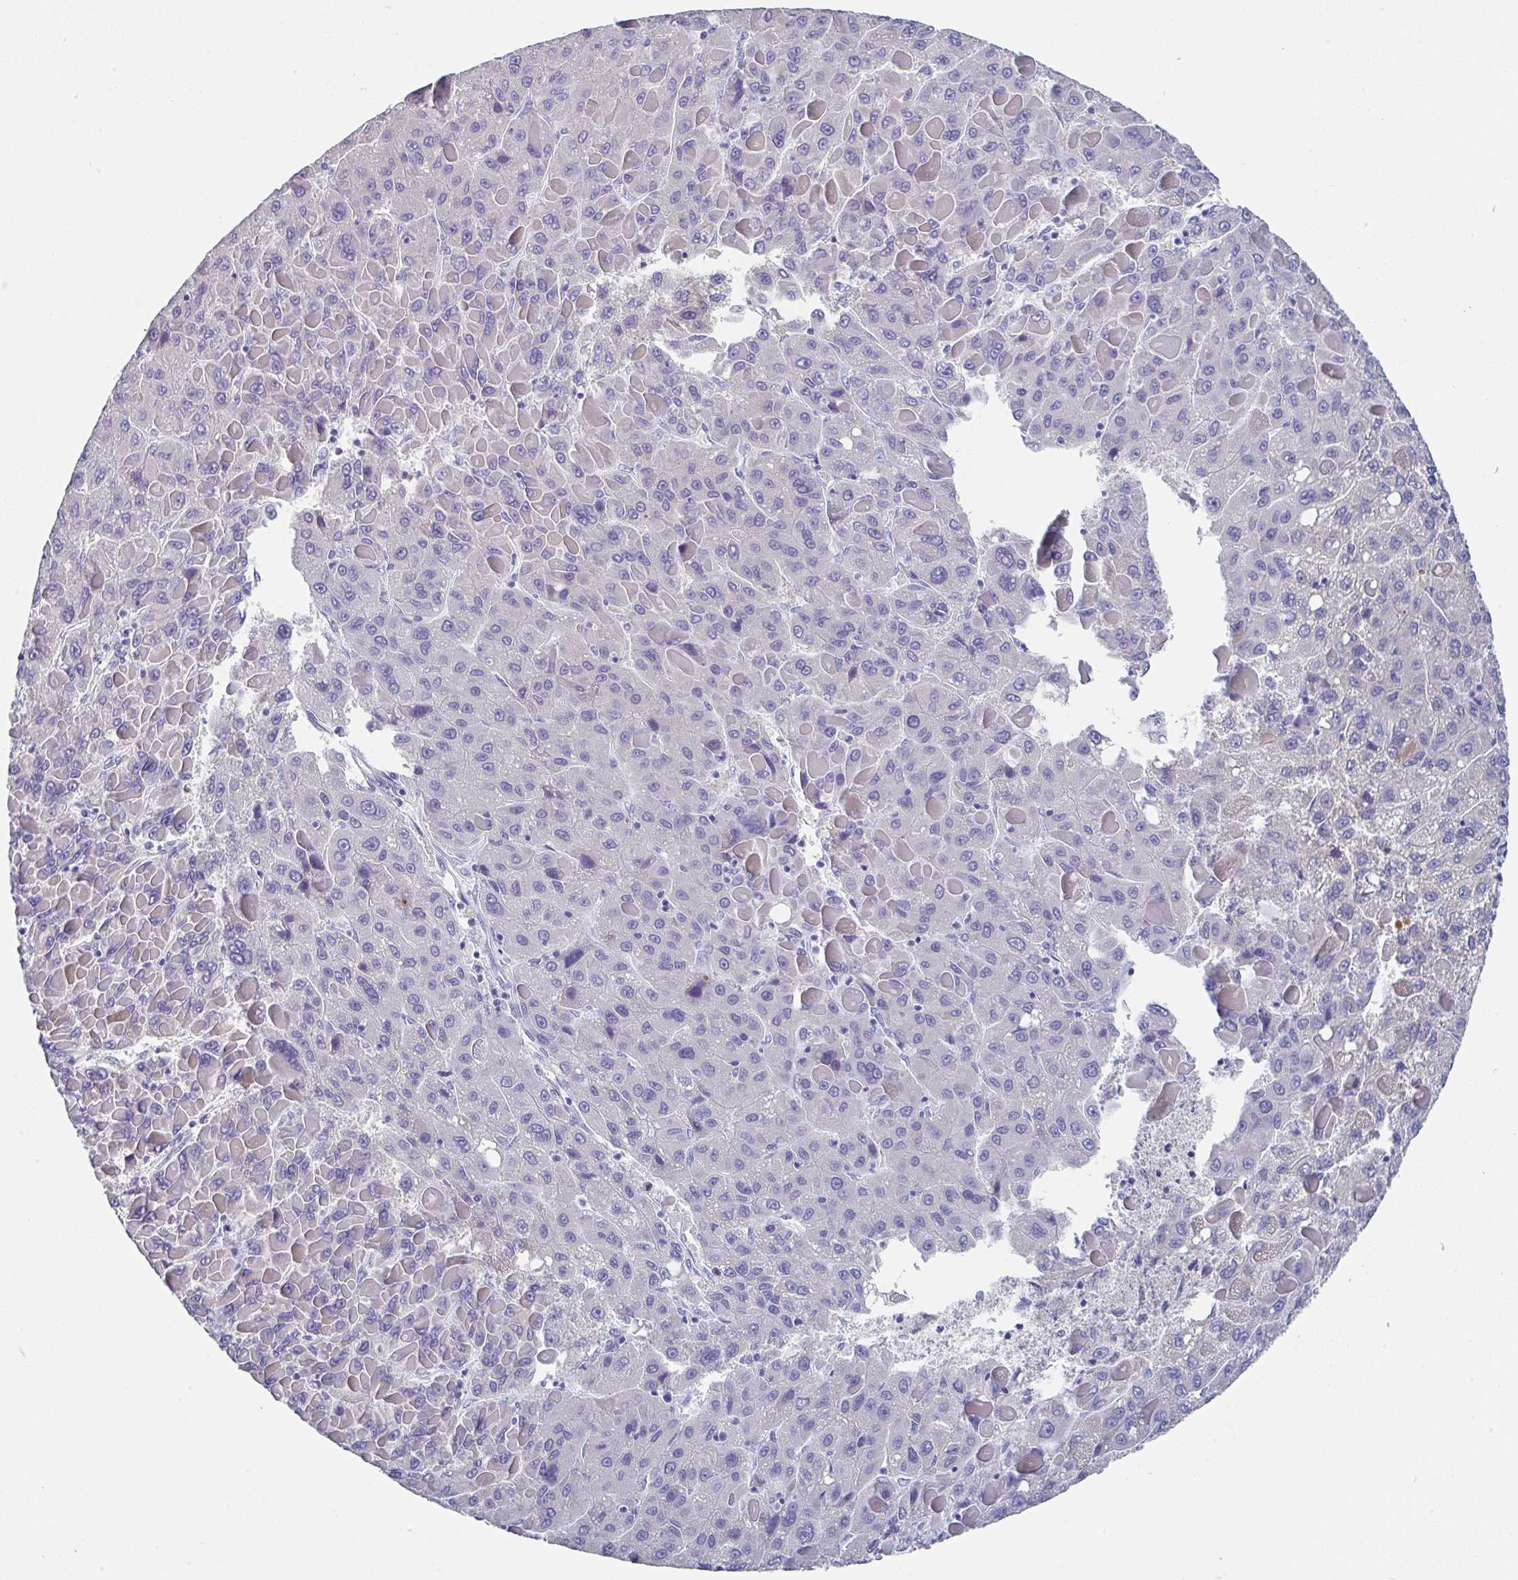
{"staining": {"intensity": "negative", "quantity": "none", "location": "none"}, "tissue": "liver cancer", "cell_type": "Tumor cells", "image_type": "cancer", "snomed": [{"axis": "morphology", "description": "Carcinoma, Hepatocellular, NOS"}, {"axis": "topography", "description": "Liver"}], "caption": "An image of liver cancer (hepatocellular carcinoma) stained for a protein reveals no brown staining in tumor cells.", "gene": "TNFRSF8", "patient": {"sex": "female", "age": 82}}